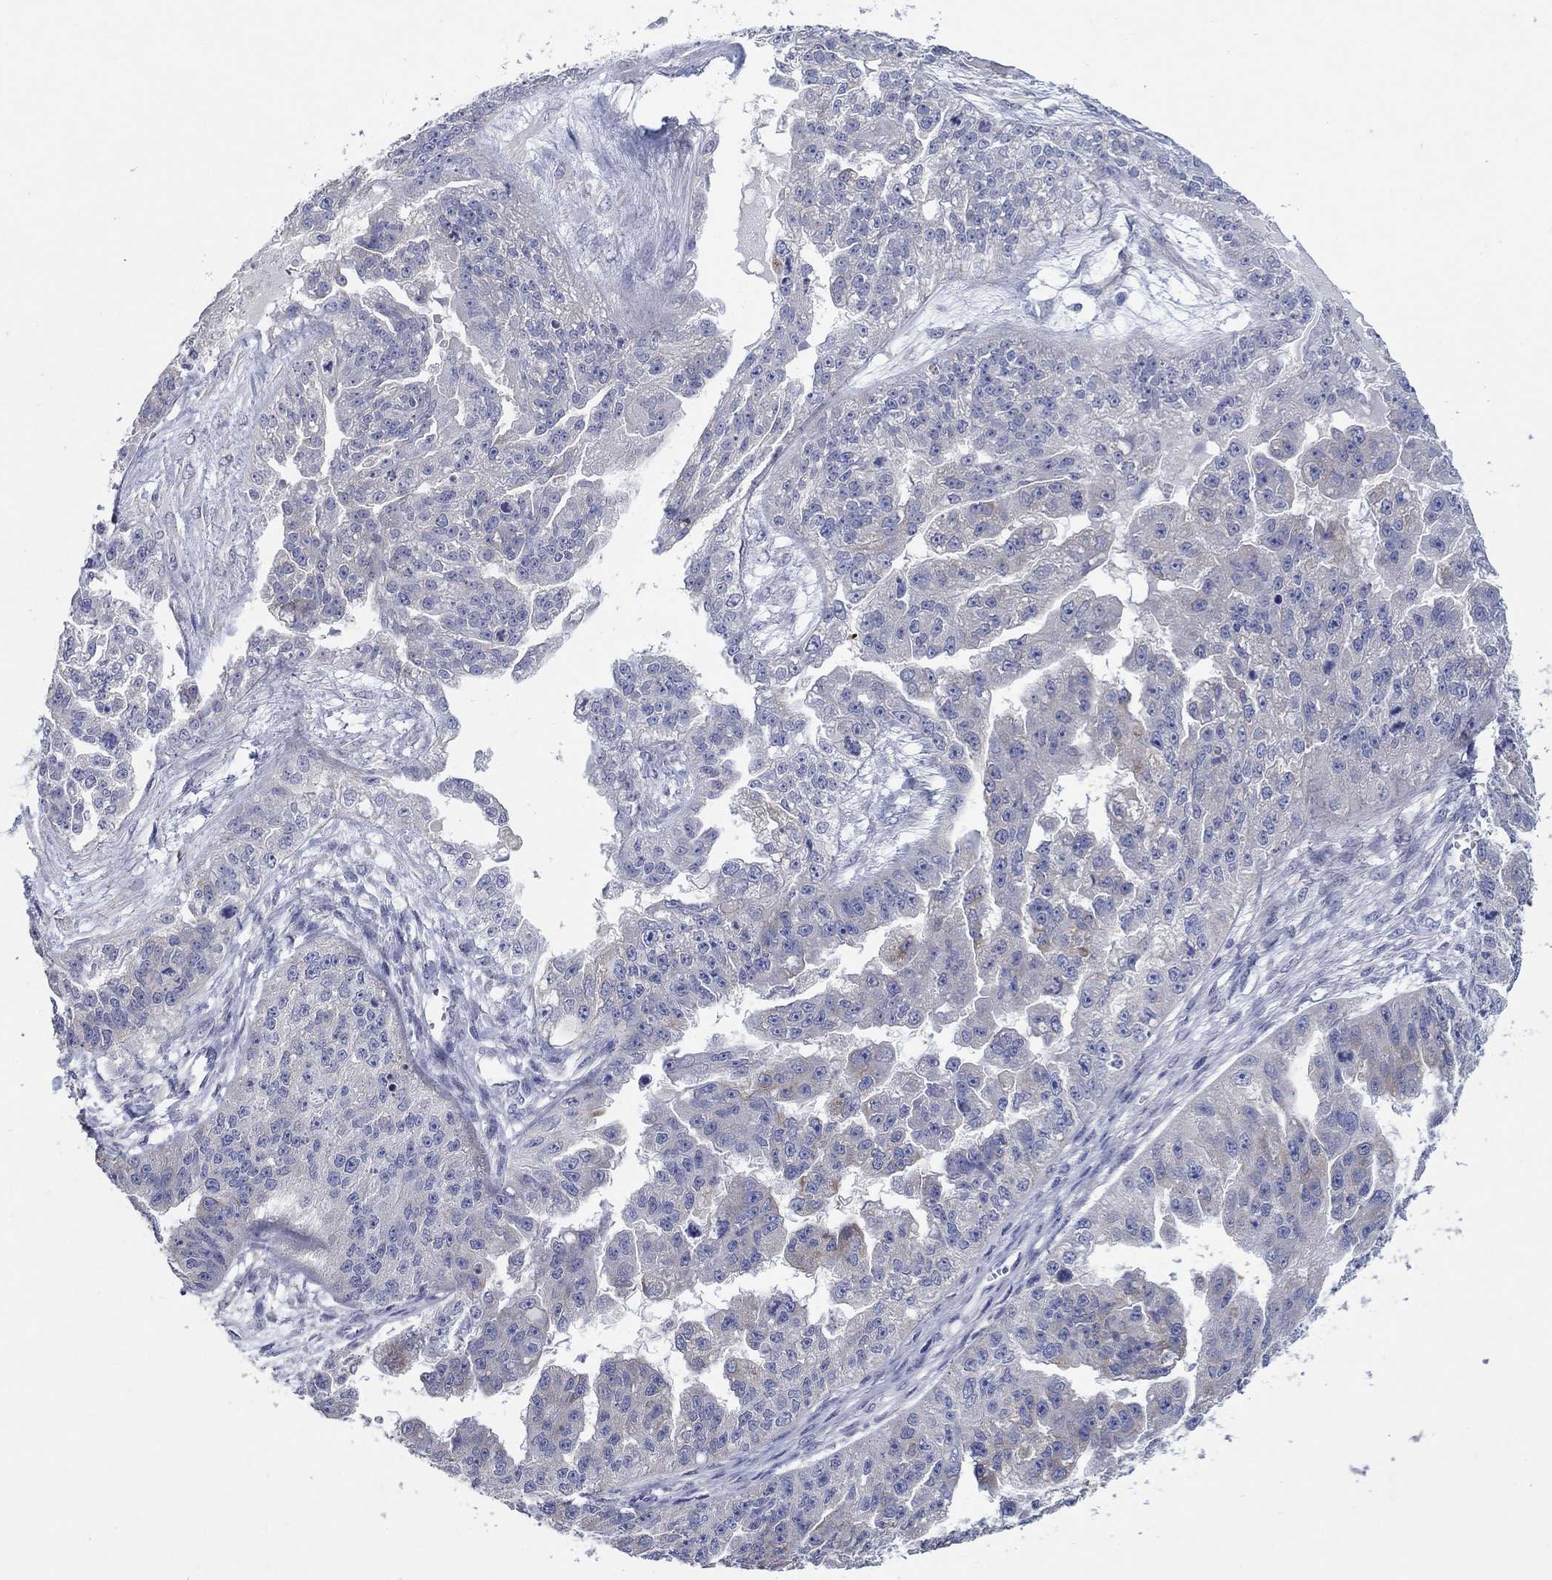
{"staining": {"intensity": "weak", "quantity": "<25%", "location": "cytoplasmic/membranous"}, "tissue": "ovarian cancer", "cell_type": "Tumor cells", "image_type": "cancer", "snomed": [{"axis": "morphology", "description": "Cystadenocarcinoma, serous, NOS"}, {"axis": "topography", "description": "Ovary"}], "caption": "This is an IHC photomicrograph of human serous cystadenocarcinoma (ovarian). There is no positivity in tumor cells.", "gene": "HDC", "patient": {"sex": "female", "age": 58}}